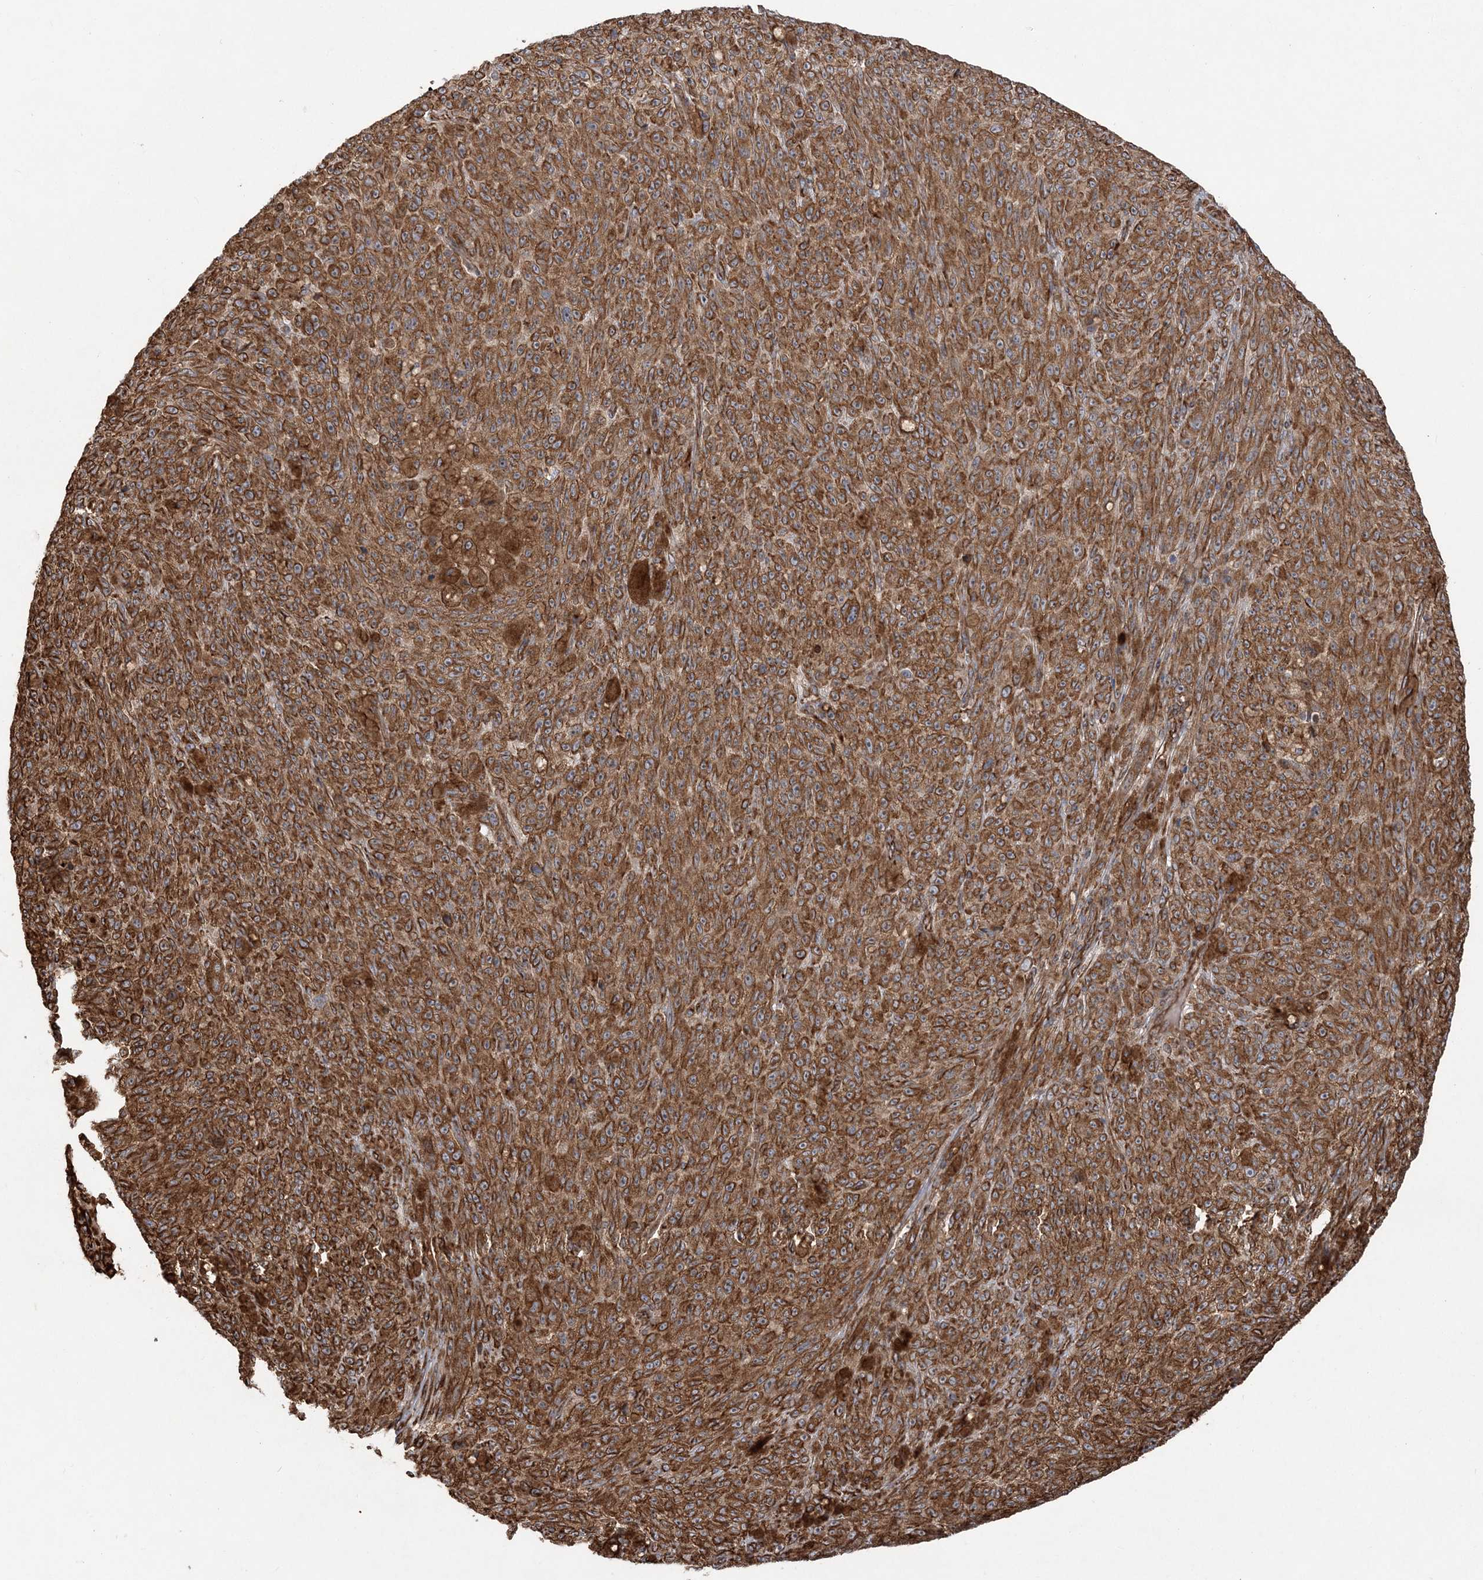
{"staining": {"intensity": "strong", "quantity": ">75%", "location": "cytoplasmic/membranous"}, "tissue": "melanoma", "cell_type": "Tumor cells", "image_type": "cancer", "snomed": [{"axis": "morphology", "description": "Malignant melanoma, NOS"}, {"axis": "topography", "description": "Skin"}], "caption": "Protein expression analysis of human malignant melanoma reveals strong cytoplasmic/membranous expression in about >75% of tumor cells.", "gene": "FAM114A2", "patient": {"sex": "female", "age": 82}}